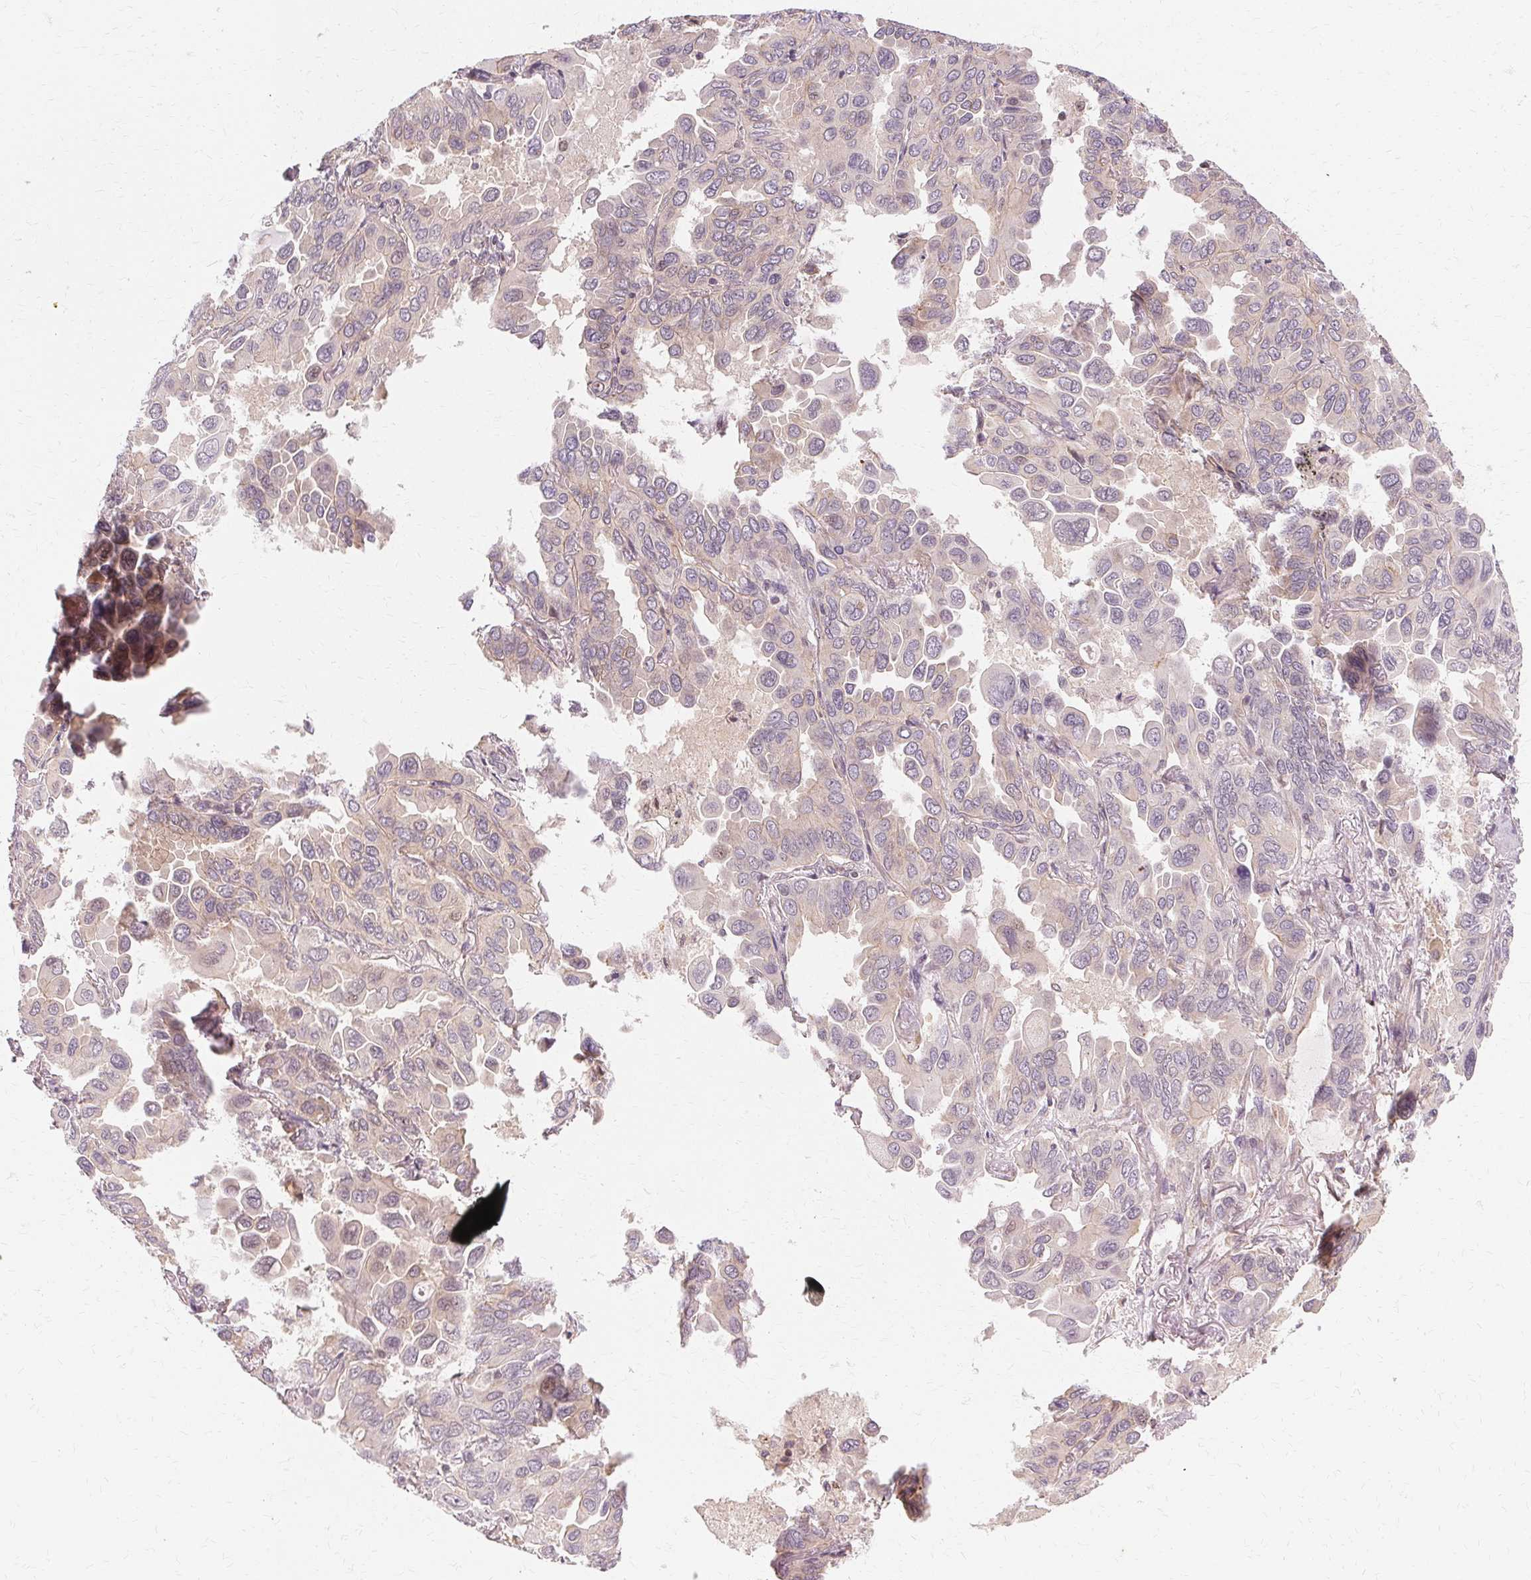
{"staining": {"intensity": "negative", "quantity": "none", "location": "none"}, "tissue": "lung cancer", "cell_type": "Tumor cells", "image_type": "cancer", "snomed": [{"axis": "morphology", "description": "Adenocarcinoma, NOS"}, {"axis": "topography", "description": "Lung"}], "caption": "Immunohistochemistry (IHC) image of neoplastic tissue: lung adenocarcinoma stained with DAB reveals no significant protein staining in tumor cells.", "gene": "USP8", "patient": {"sex": "male", "age": 64}}